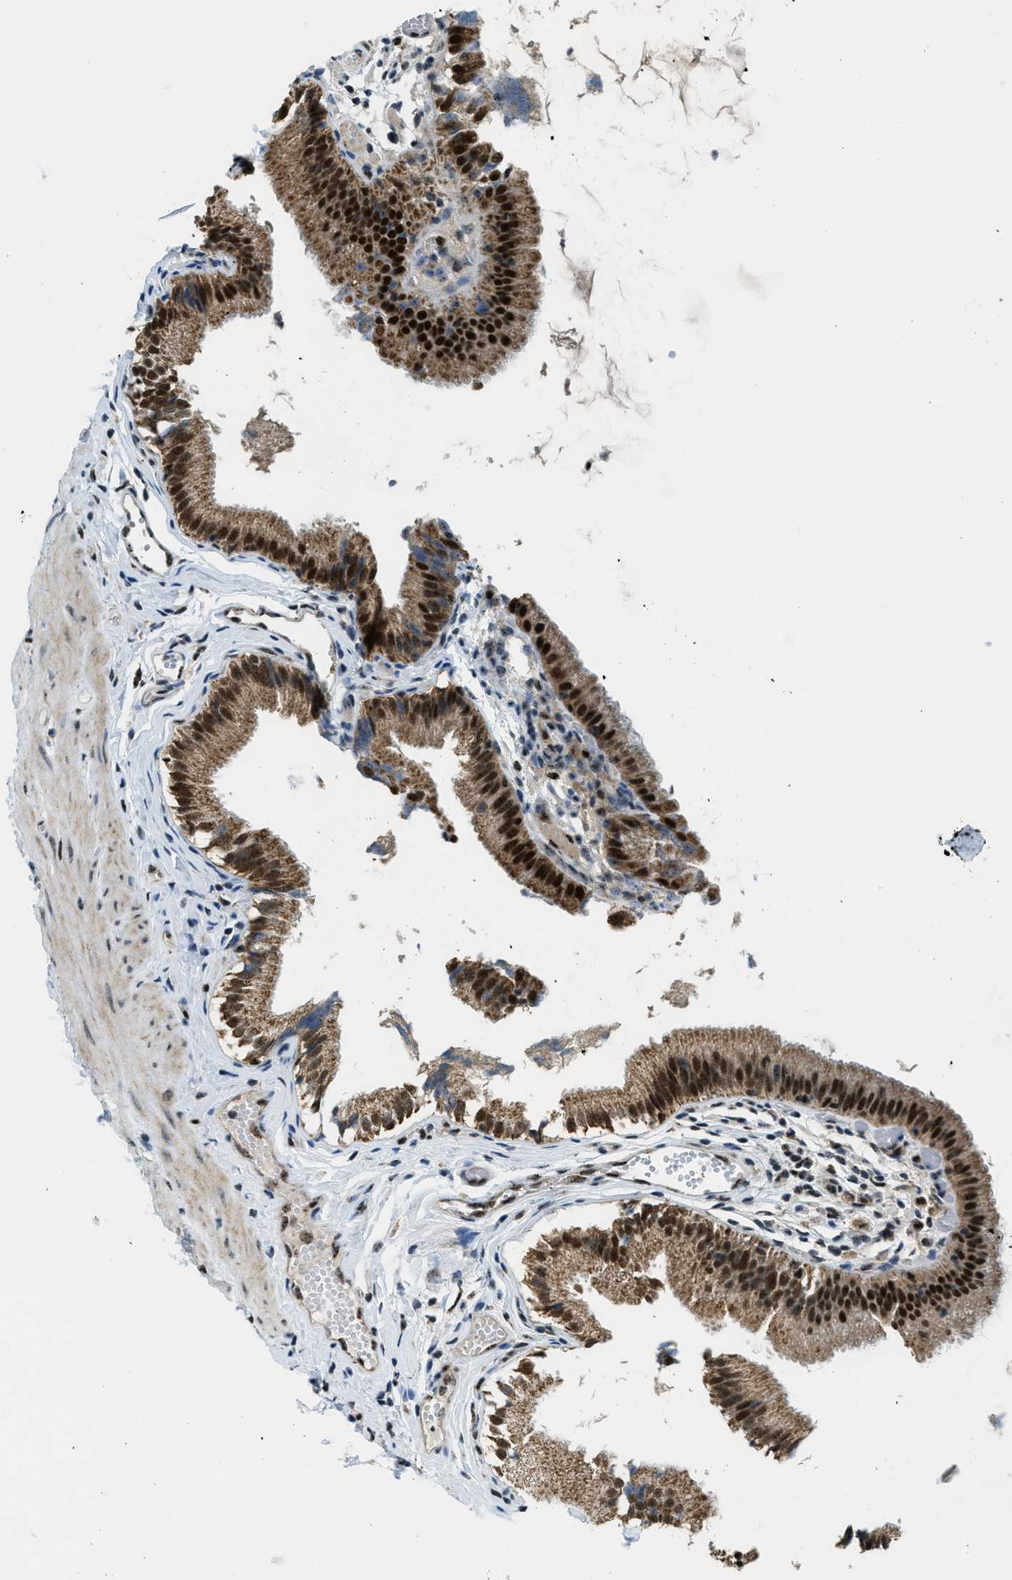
{"staining": {"intensity": "strong", "quantity": ">75%", "location": "cytoplasmic/membranous,nuclear"}, "tissue": "gallbladder", "cell_type": "Glandular cells", "image_type": "normal", "snomed": [{"axis": "morphology", "description": "Normal tissue, NOS"}, {"axis": "topography", "description": "Gallbladder"}], "caption": "Protein expression analysis of benign human gallbladder reveals strong cytoplasmic/membranous,nuclear staining in about >75% of glandular cells. (brown staining indicates protein expression, while blue staining denotes nuclei).", "gene": "SP100", "patient": {"sex": "female", "age": 26}}